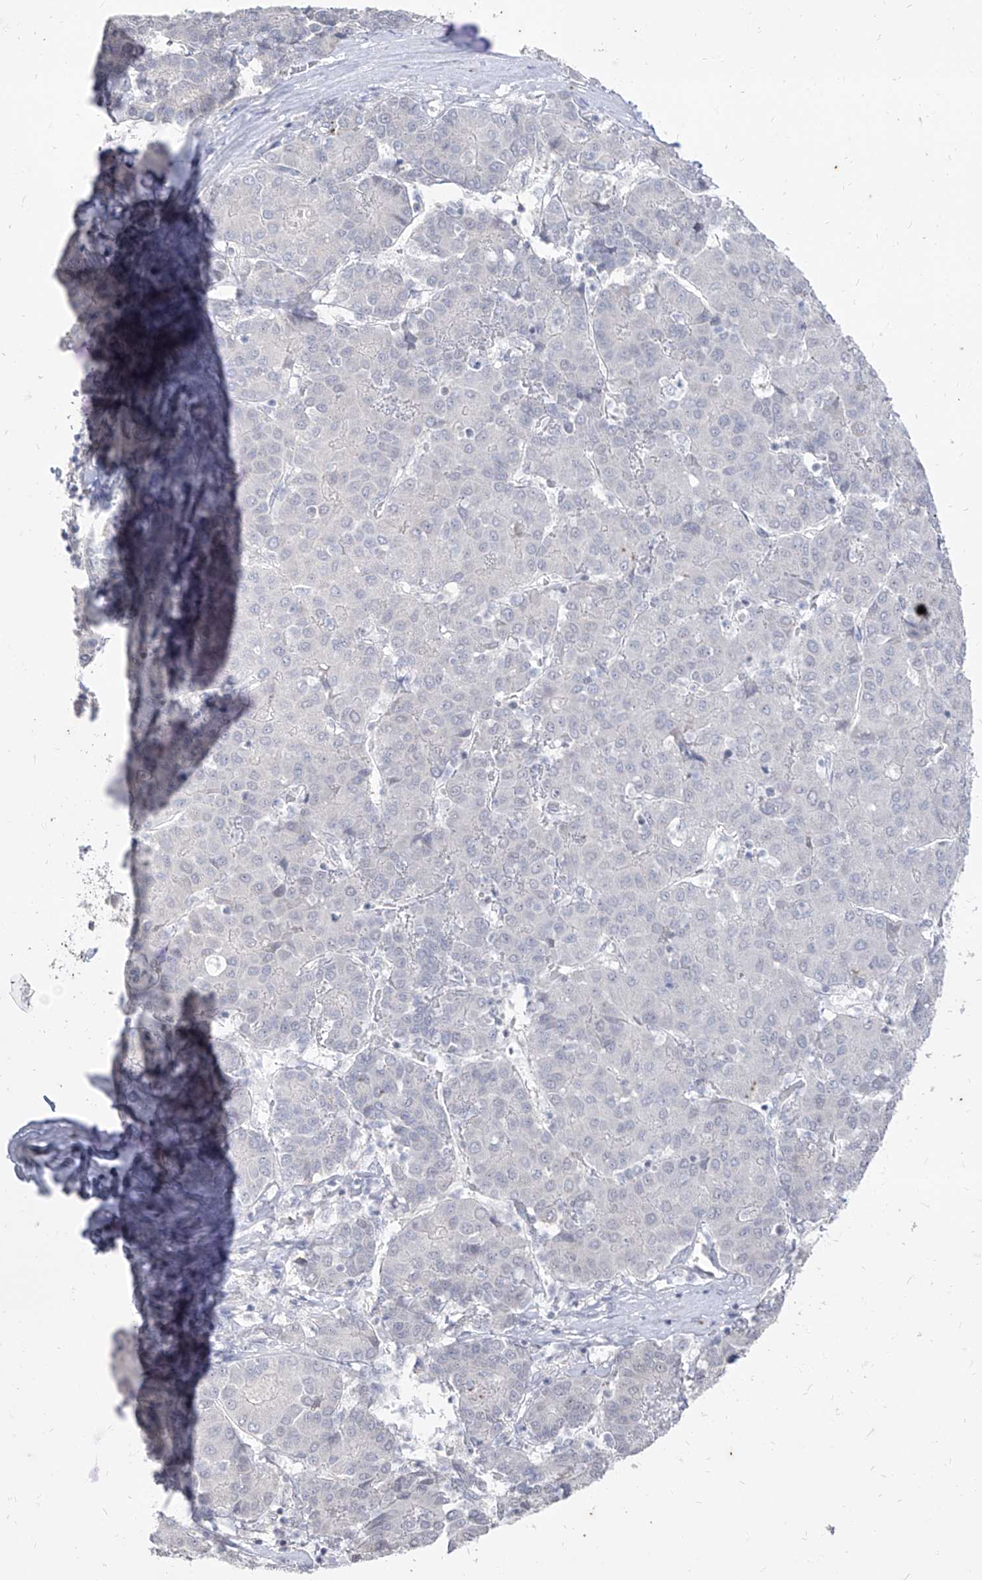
{"staining": {"intensity": "negative", "quantity": "none", "location": "none"}, "tissue": "liver cancer", "cell_type": "Tumor cells", "image_type": "cancer", "snomed": [{"axis": "morphology", "description": "Carcinoma, Hepatocellular, NOS"}, {"axis": "topography", "description": "Liver"}], "caption": "Liver hepatocellular carcinoma was stained to show a protein in brown. There is no significant expression in tumor cells.", "gene": "PHF20L1", "patient": {"sex": "male", "age": 65}}